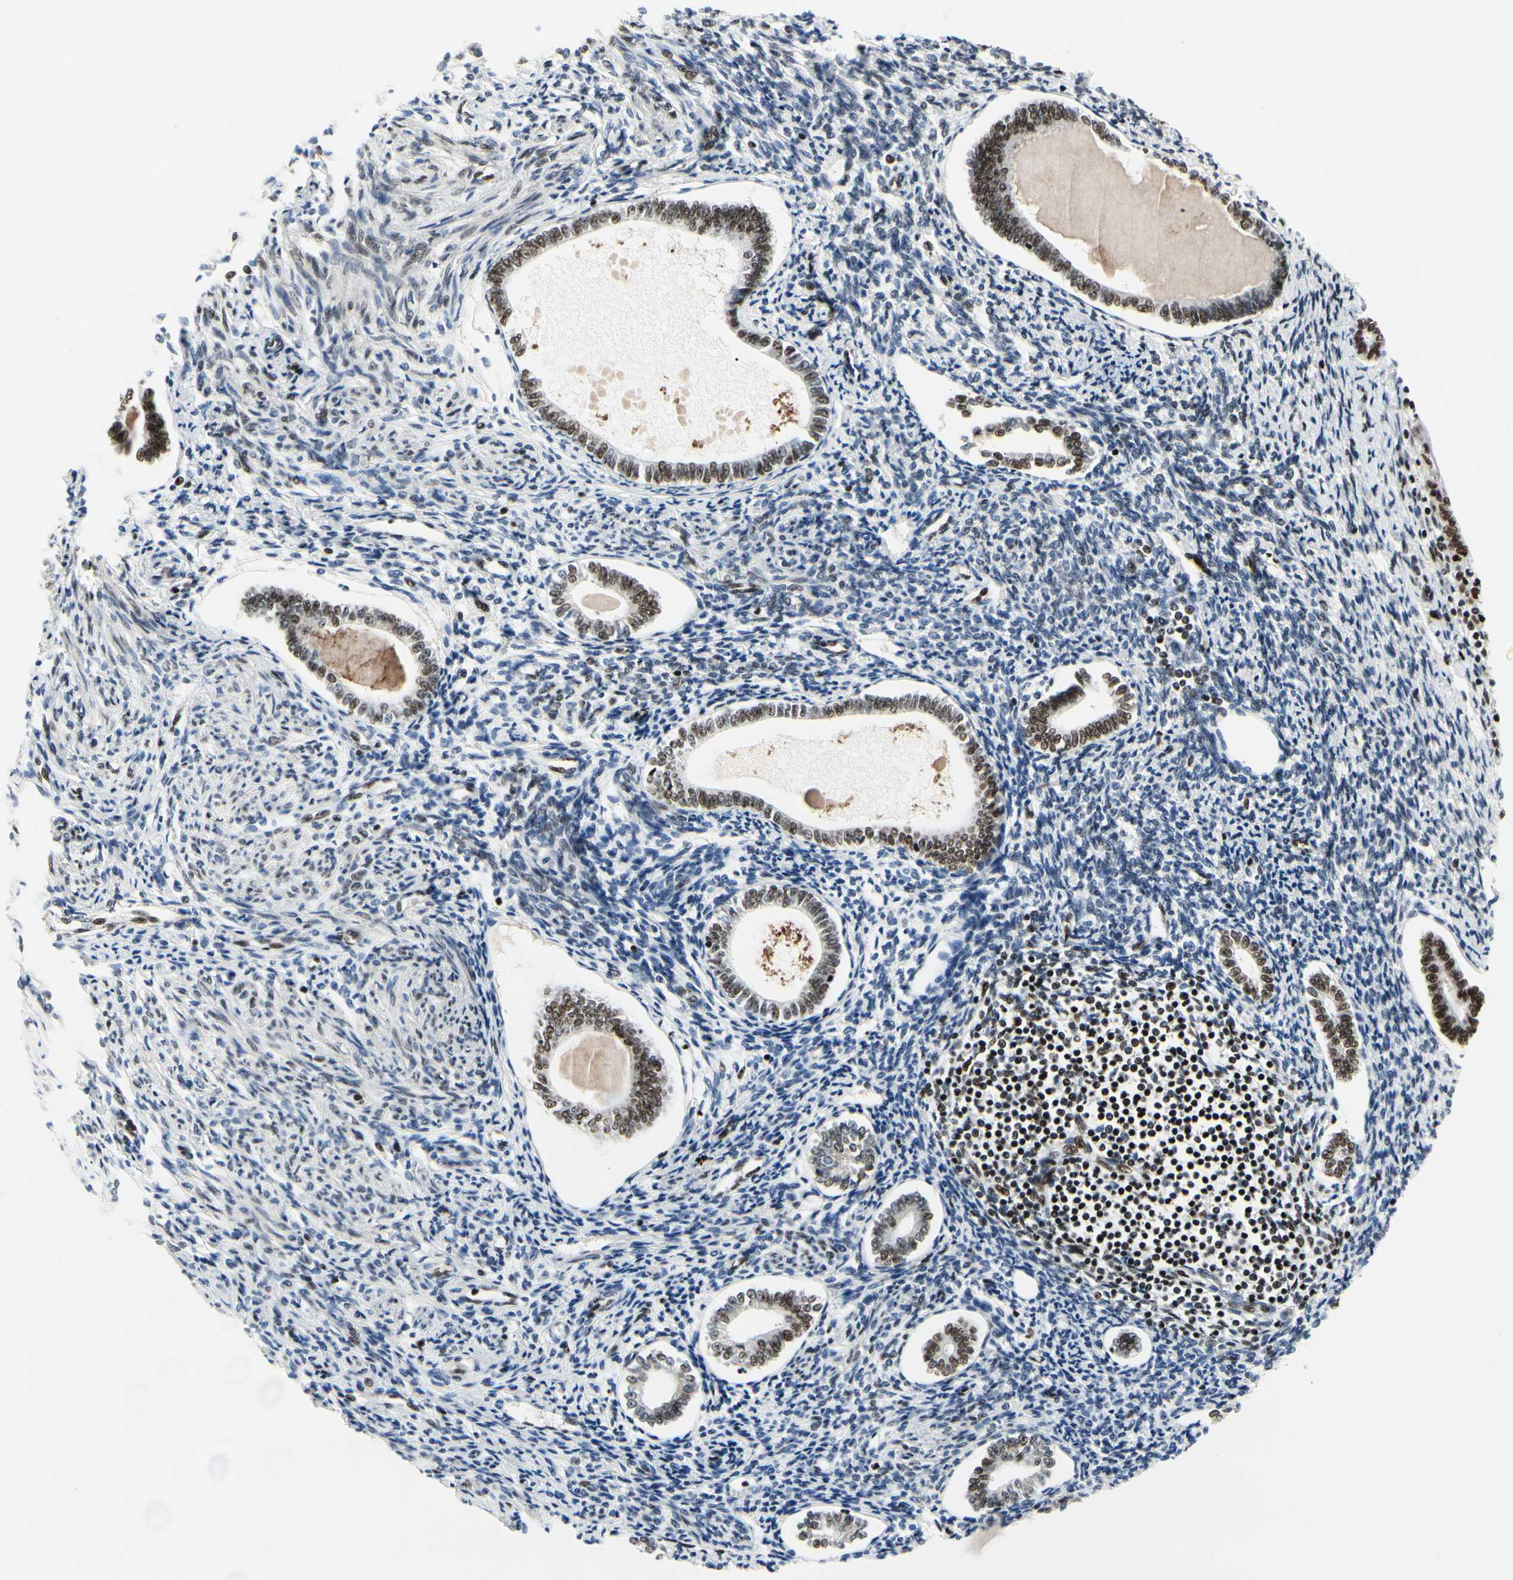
{"staining": {"intensity": "strong", "quantity": "25%-75%", "location": "nuclear"}, "tissue": "endometrium", "cell_type": "Cells in endometrial stroma", "image_type": "normal", "snomed": [{"axis": "morphology", "description": "Normal tissue, NOS"}, {"axis": "topography", "description": "Endometrium"}], "caption": "IHC of unremarkable endometrium displays high levels of strong nuclear expression in approximately 25%-75% of cells in endometrial stroma.", "gene": "SRSF11", "patient": {"sex": "female", "age": 71}}